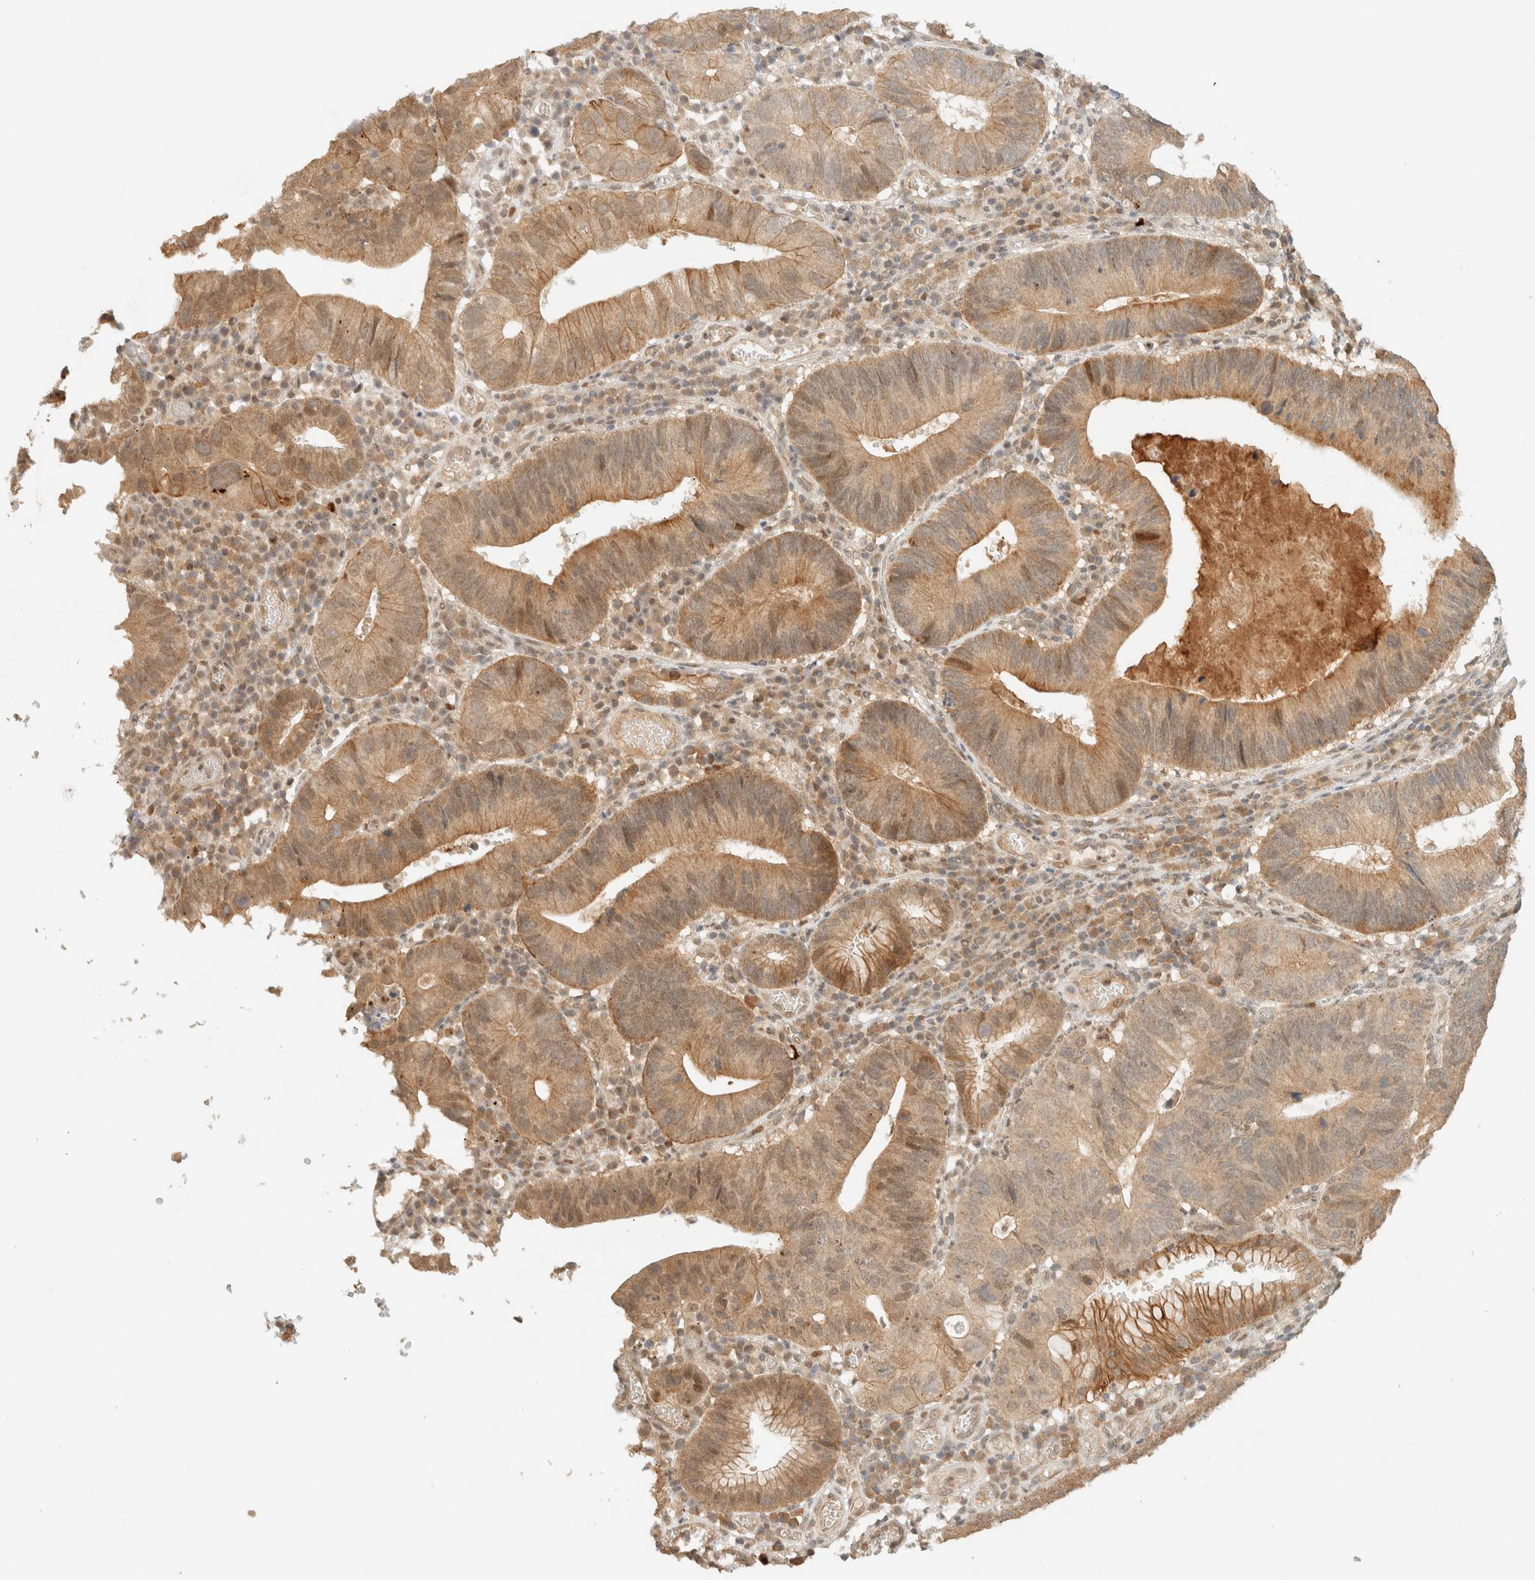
{"staining": {"intensity": "moderate", "quantity": ">75%", "location": "cytoplasmic/membranous"}, "tissue": "stomach cancer", "cell_type": "Tumor cells", "image_type": "cancer", "snomed": [{"axis": "morphology", "description": "Adenocarcinoma, NOS"}, {"axis": "topography", "description": "Stomach"}], "caption": "About >75% of tumor cells in human adenocarcinoma (stomach) show moderate cytoplasmic/membranous protein positivity as visualized by brown immunohistochemical staining.", "gene": "ZBTB34", "patient": {"sex": "male", "age": 59}}